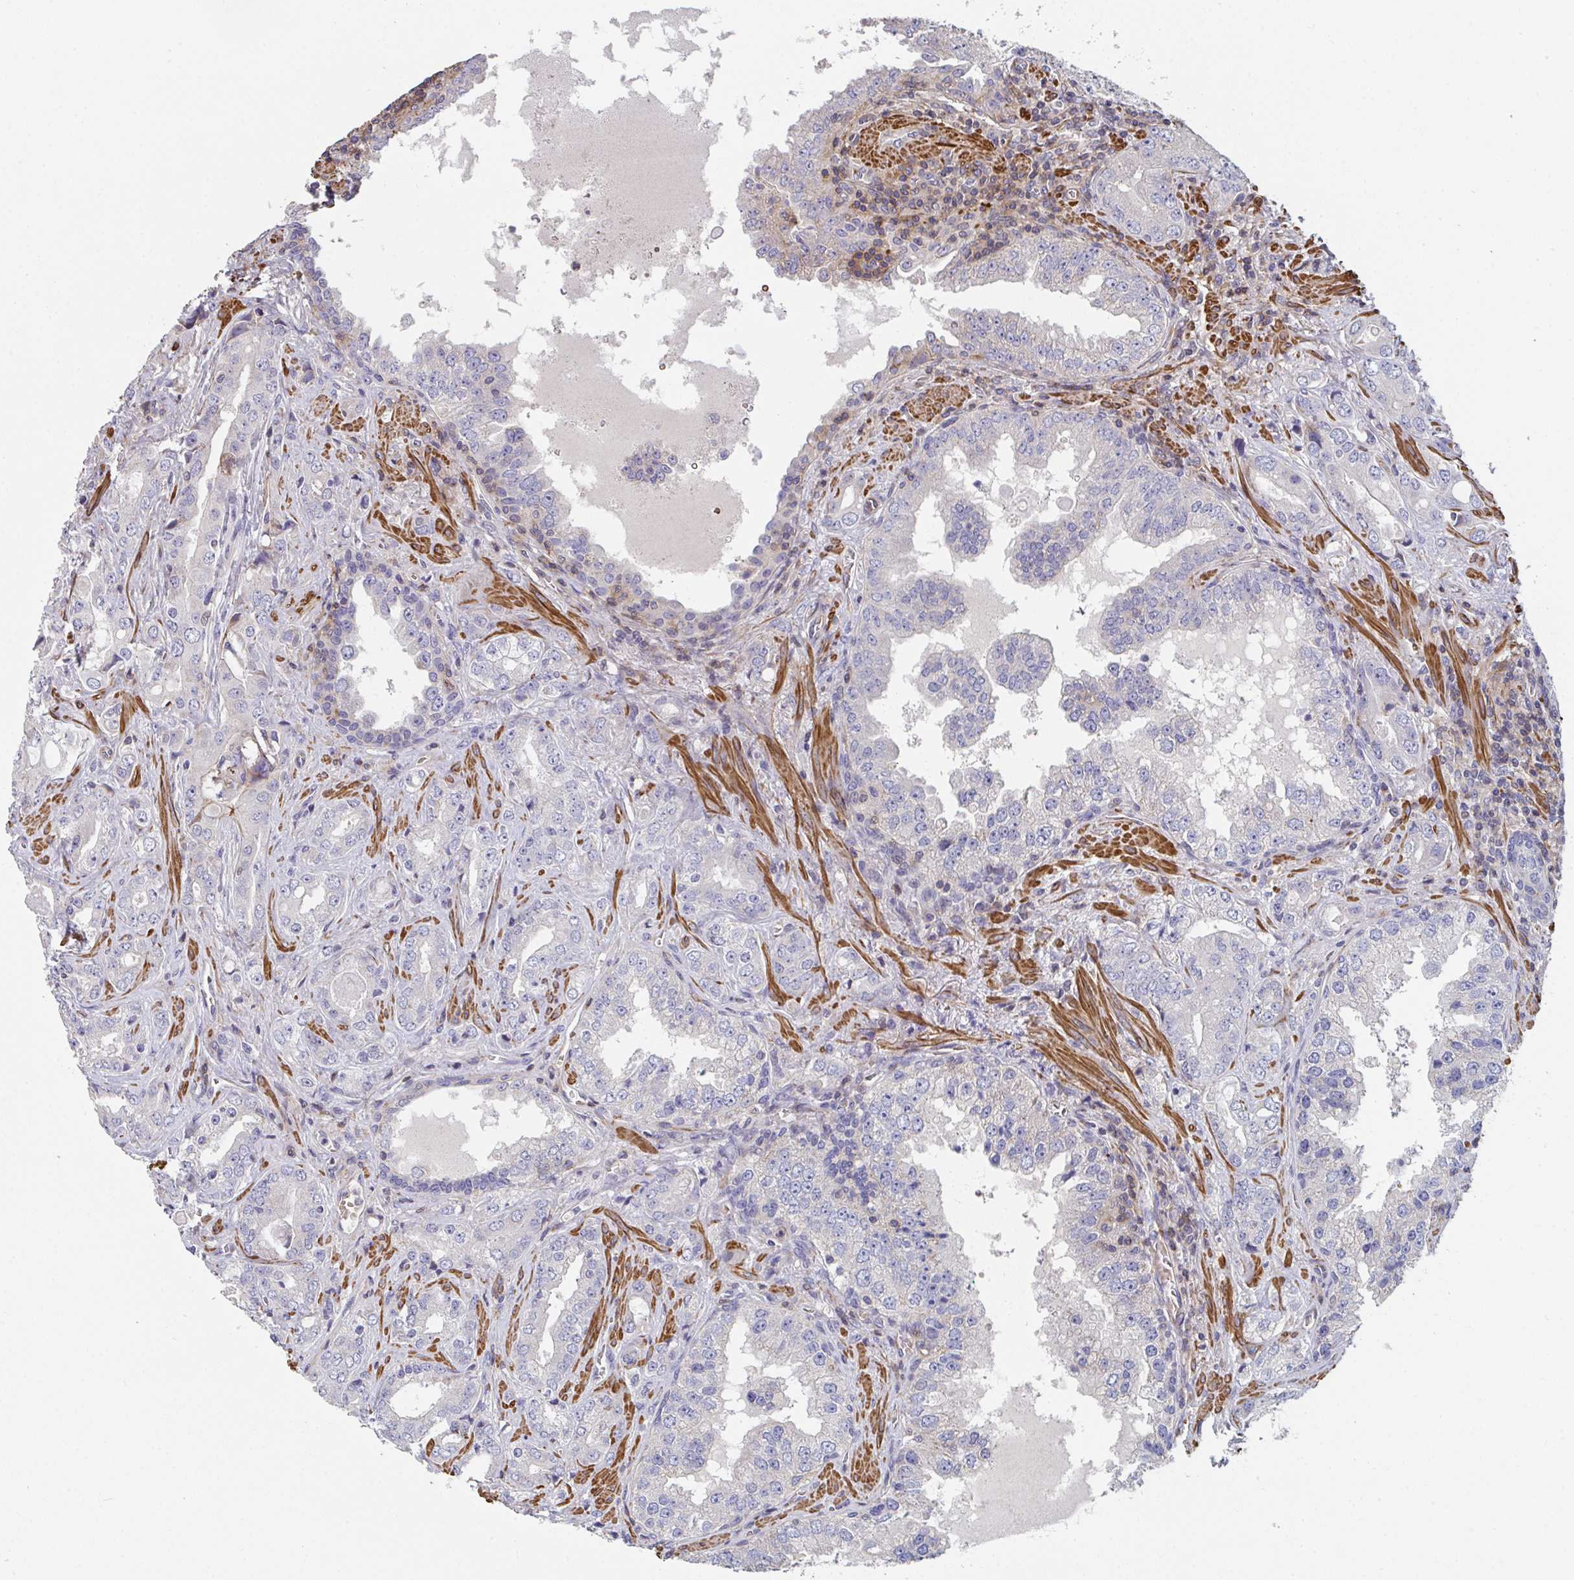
{"staining": {"intensity": "negative", "quantity": "none", "location": "none"}, "tissue": "prostate cancer", "cell_type": "Tumor cells", "image_type": "cancer", "snomed": [{"axis": "morphology", "description": "Adenocarcinoma, High grade"}, {"axis": "topography", "description": "Prostate"}], "caption": "A photomicrograph of adenocarcinoma (high-grade) (prostate) stained for a protein exhibits no brown staining in tumor cells.", "gene": "FZD2", "patient": {"sex": "male", "age": 67}}